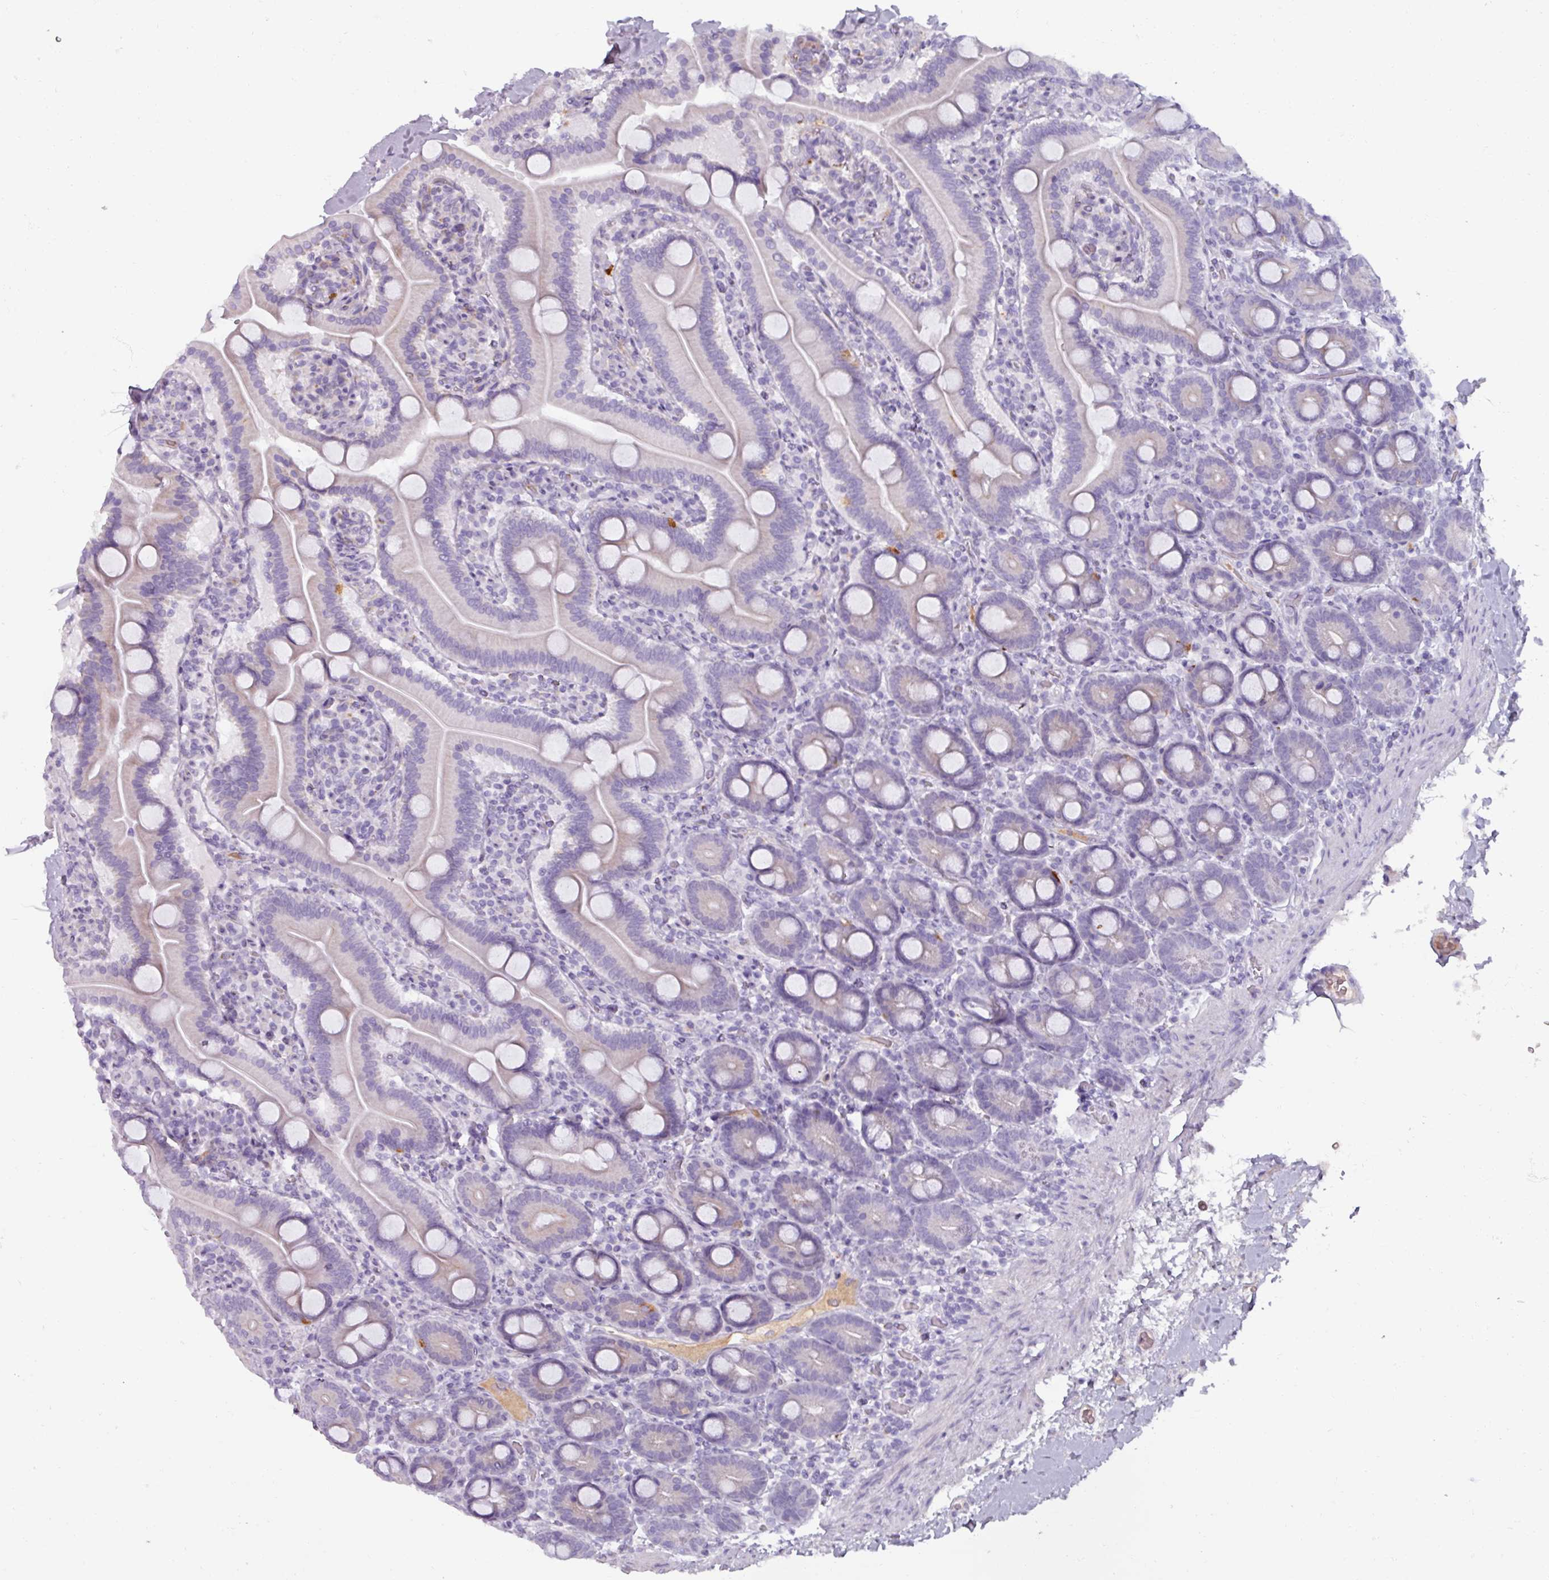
{"staining": {"intensity": "moderate", "quantity": "<25%", "location": "cytoplasmic/membranous"}, "tissue": "duodenum", "cell_type": "Glandular cells", "image_type": "normal", "snomed": [{"axis": "morphology", "description": "Normal tissue, NOS"}, {"axis": "topography", "description": "Duodenum"}], "caption": "Moderate cytoplasmic/membranous positivity for a protein is present in approximately <25% of glandular cells of benign duodenum using immunohistochemistry (IHC).", "gene": "SPESP1", "patient": {"sex": "male", "age": 55}}